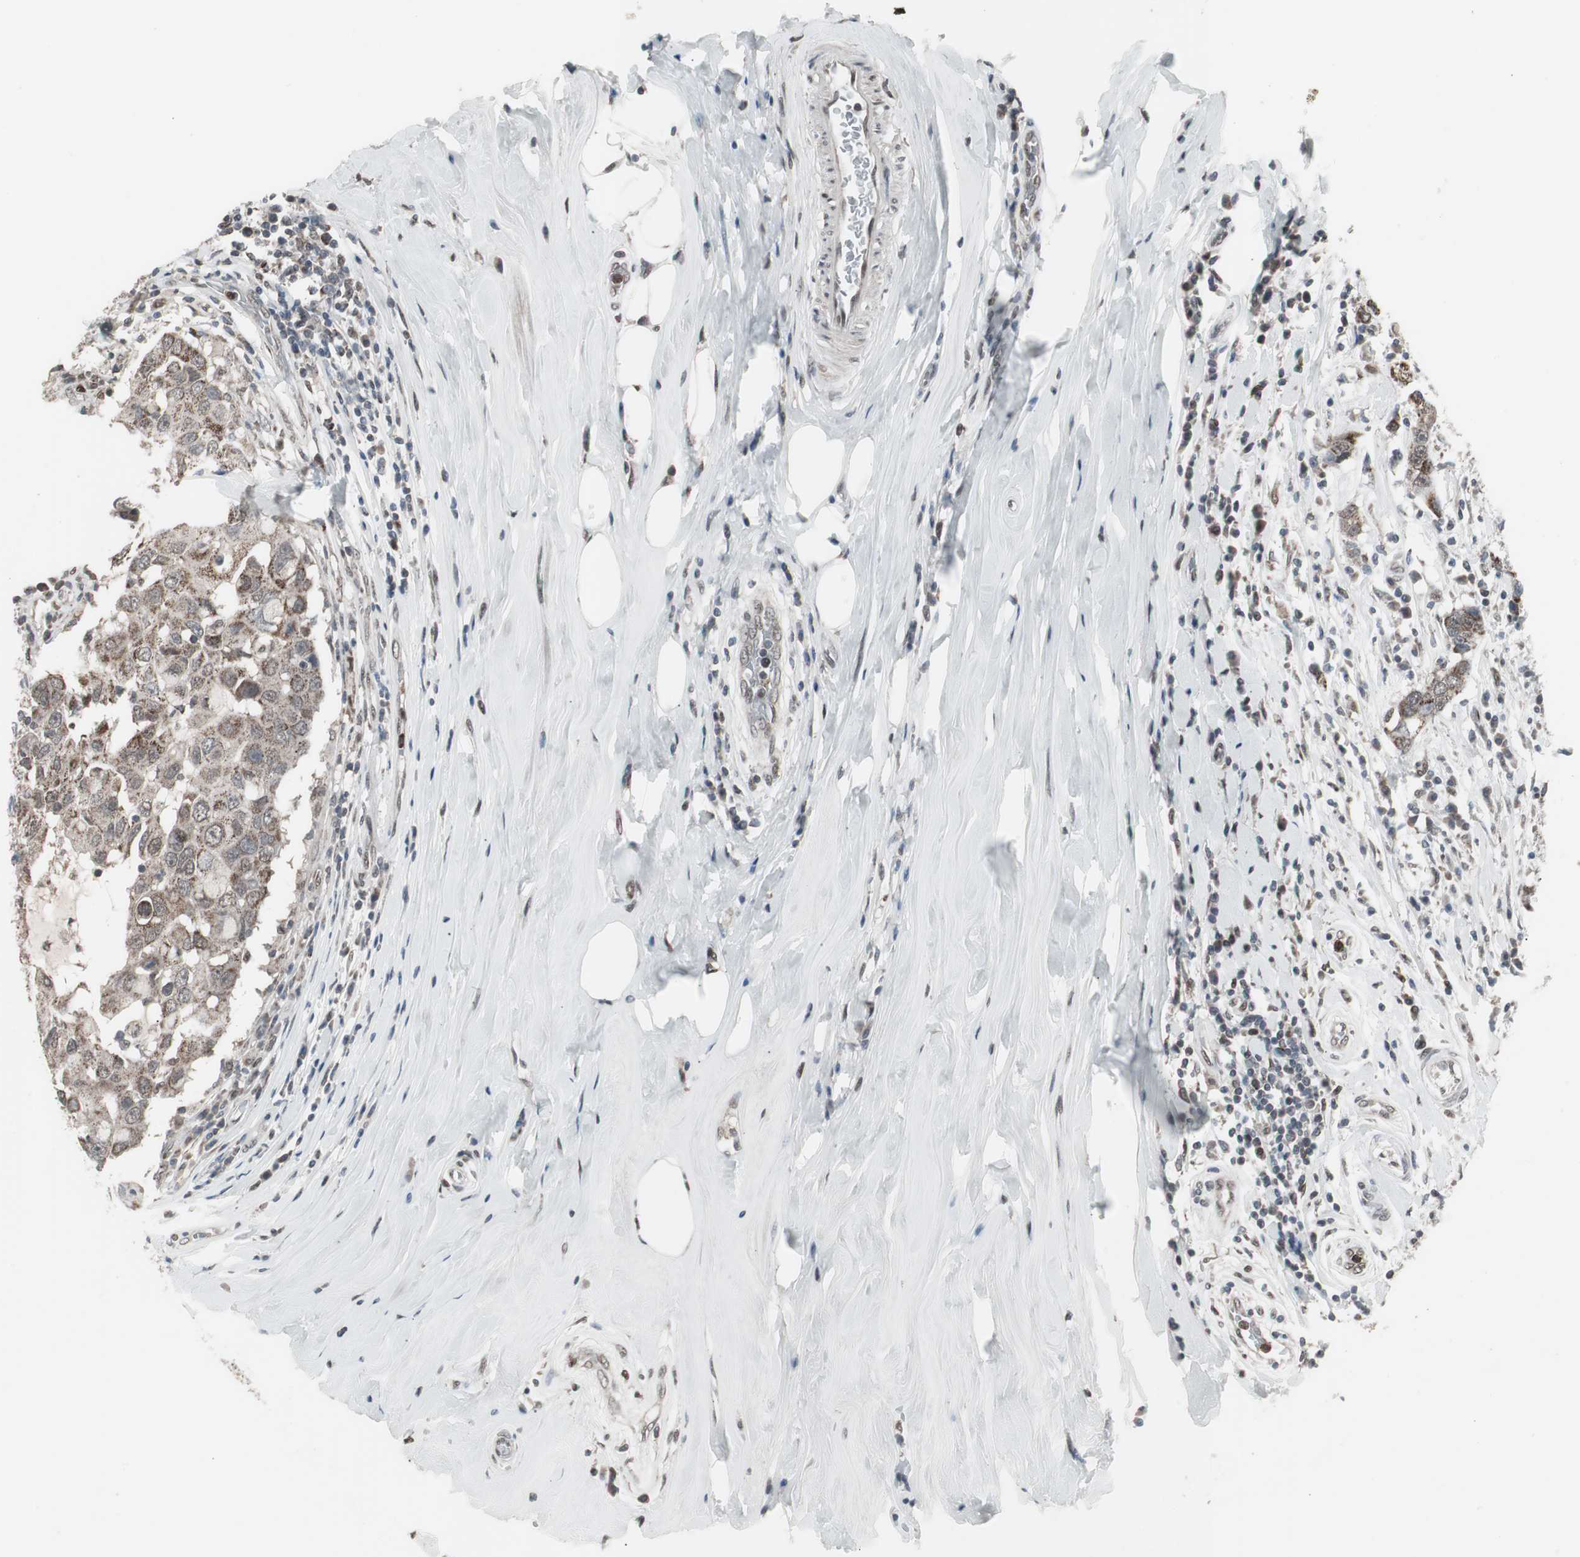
{"staining": {"intensity": "weak", "quantity": "25%-75%", "location": "cytoplasmic/membranous,nuclear"}, "tissue": "breast cancer", "cell_type": "Tumor cells", "image_type": "cancer", "snomed": [{"axis": "morphology", "description": "Duct carcinoma"}, {"axis": "topography", "description": "Breast"}], "caption": "Intraductal carcinoma (breast) stained with IHC reveals weak cytoplasmic/membranous and nuclear staining in about 25%-75% of tumor cells.", "gene": "RXRA", "patient": {"sex": "female", "age": 27}}